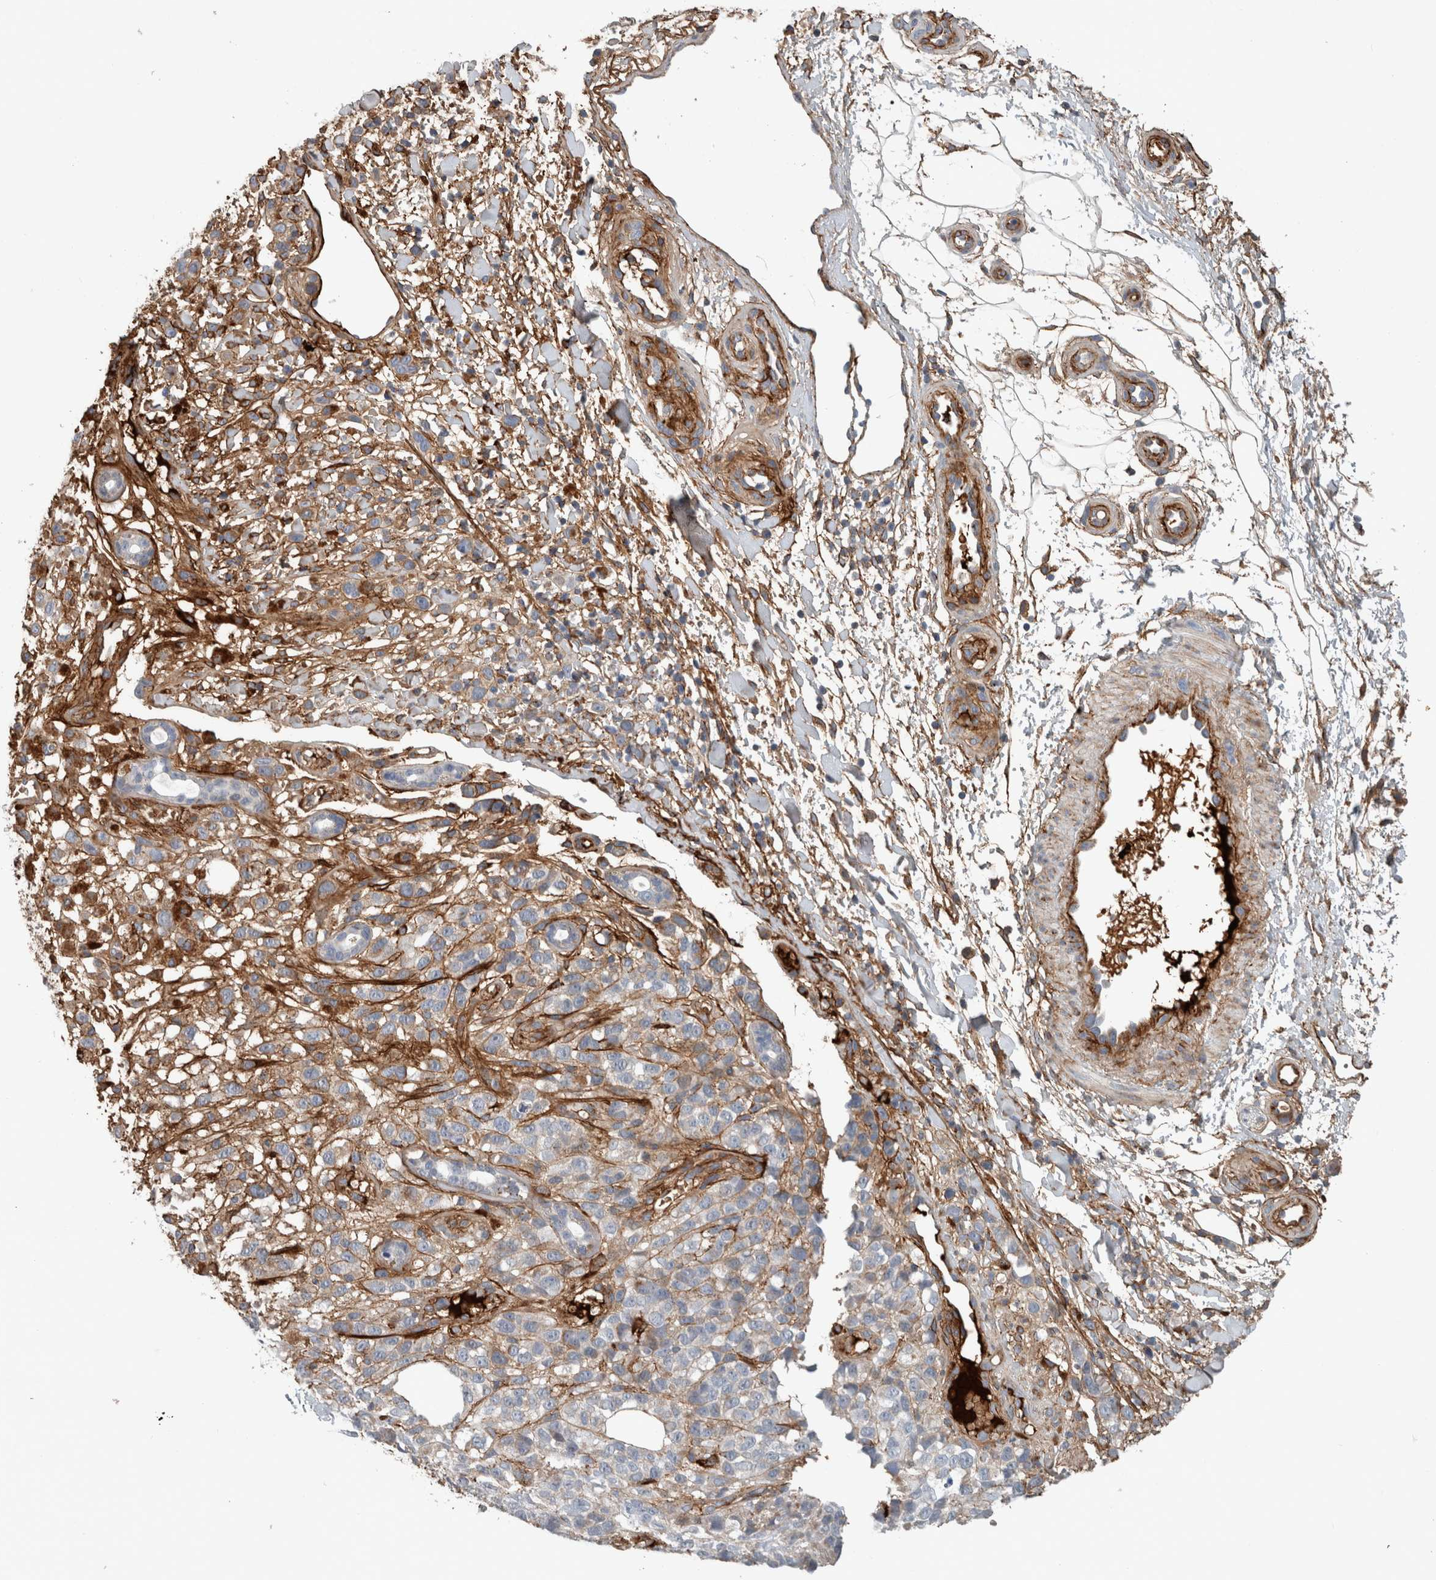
{"staining": {"intensity": "negative", "quantity": "none", "location": "none"}, "tissue": "melanoma", "cell_type": "Tumor cells", "image_type": "cancer", "snomed": [{"axis": "morphology", "description": "Malignant melanoma, Metastatic site"}, {"axis": "topography", "description": "Skin"}], "caption": "IHC image of malignant melanoma (metastatic site) stained for a protein (brown), which demonstrates no positivity in tumor cells.", "gene": "FN1", "patient": {"sex": "female", "age": 72}}